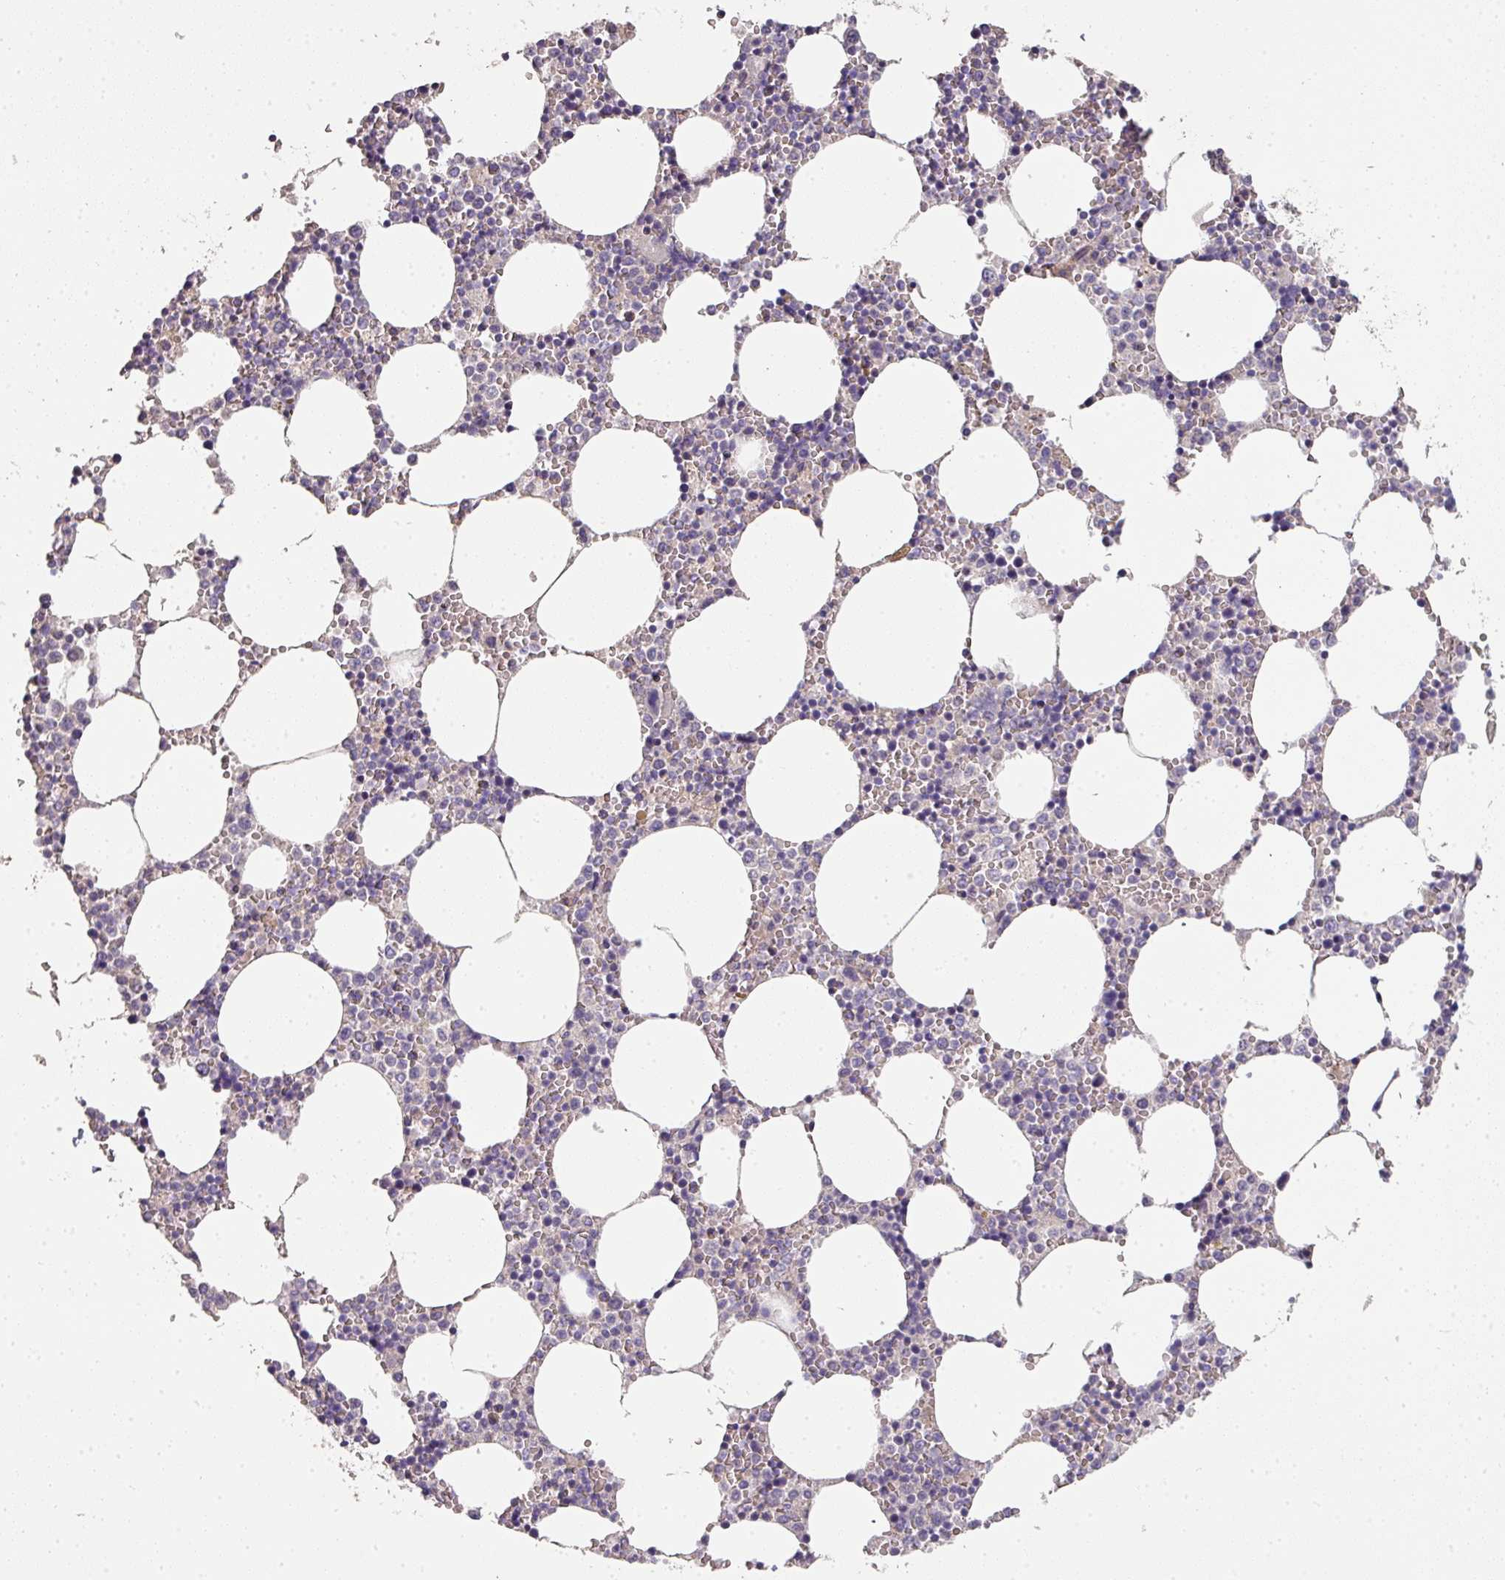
{"staining": {"intensity": "negative", "quantity": "none", "location": "none"}, "tissue": "bone marrow", "cell_type": "Hematopoietic cells", "image_type": "normal", "snomed": [{"axis": "morphology", "description": "Normal tissue, NOS"}, {"axis": "topography", "description": "Bone marrow"}], "caption": "The immunohistochemistry micrograph has no significant positivity in hematopoietic cells of bone marrow.", "gene": "PCDH1", "patient": {"sex": "female", "age": 64}}